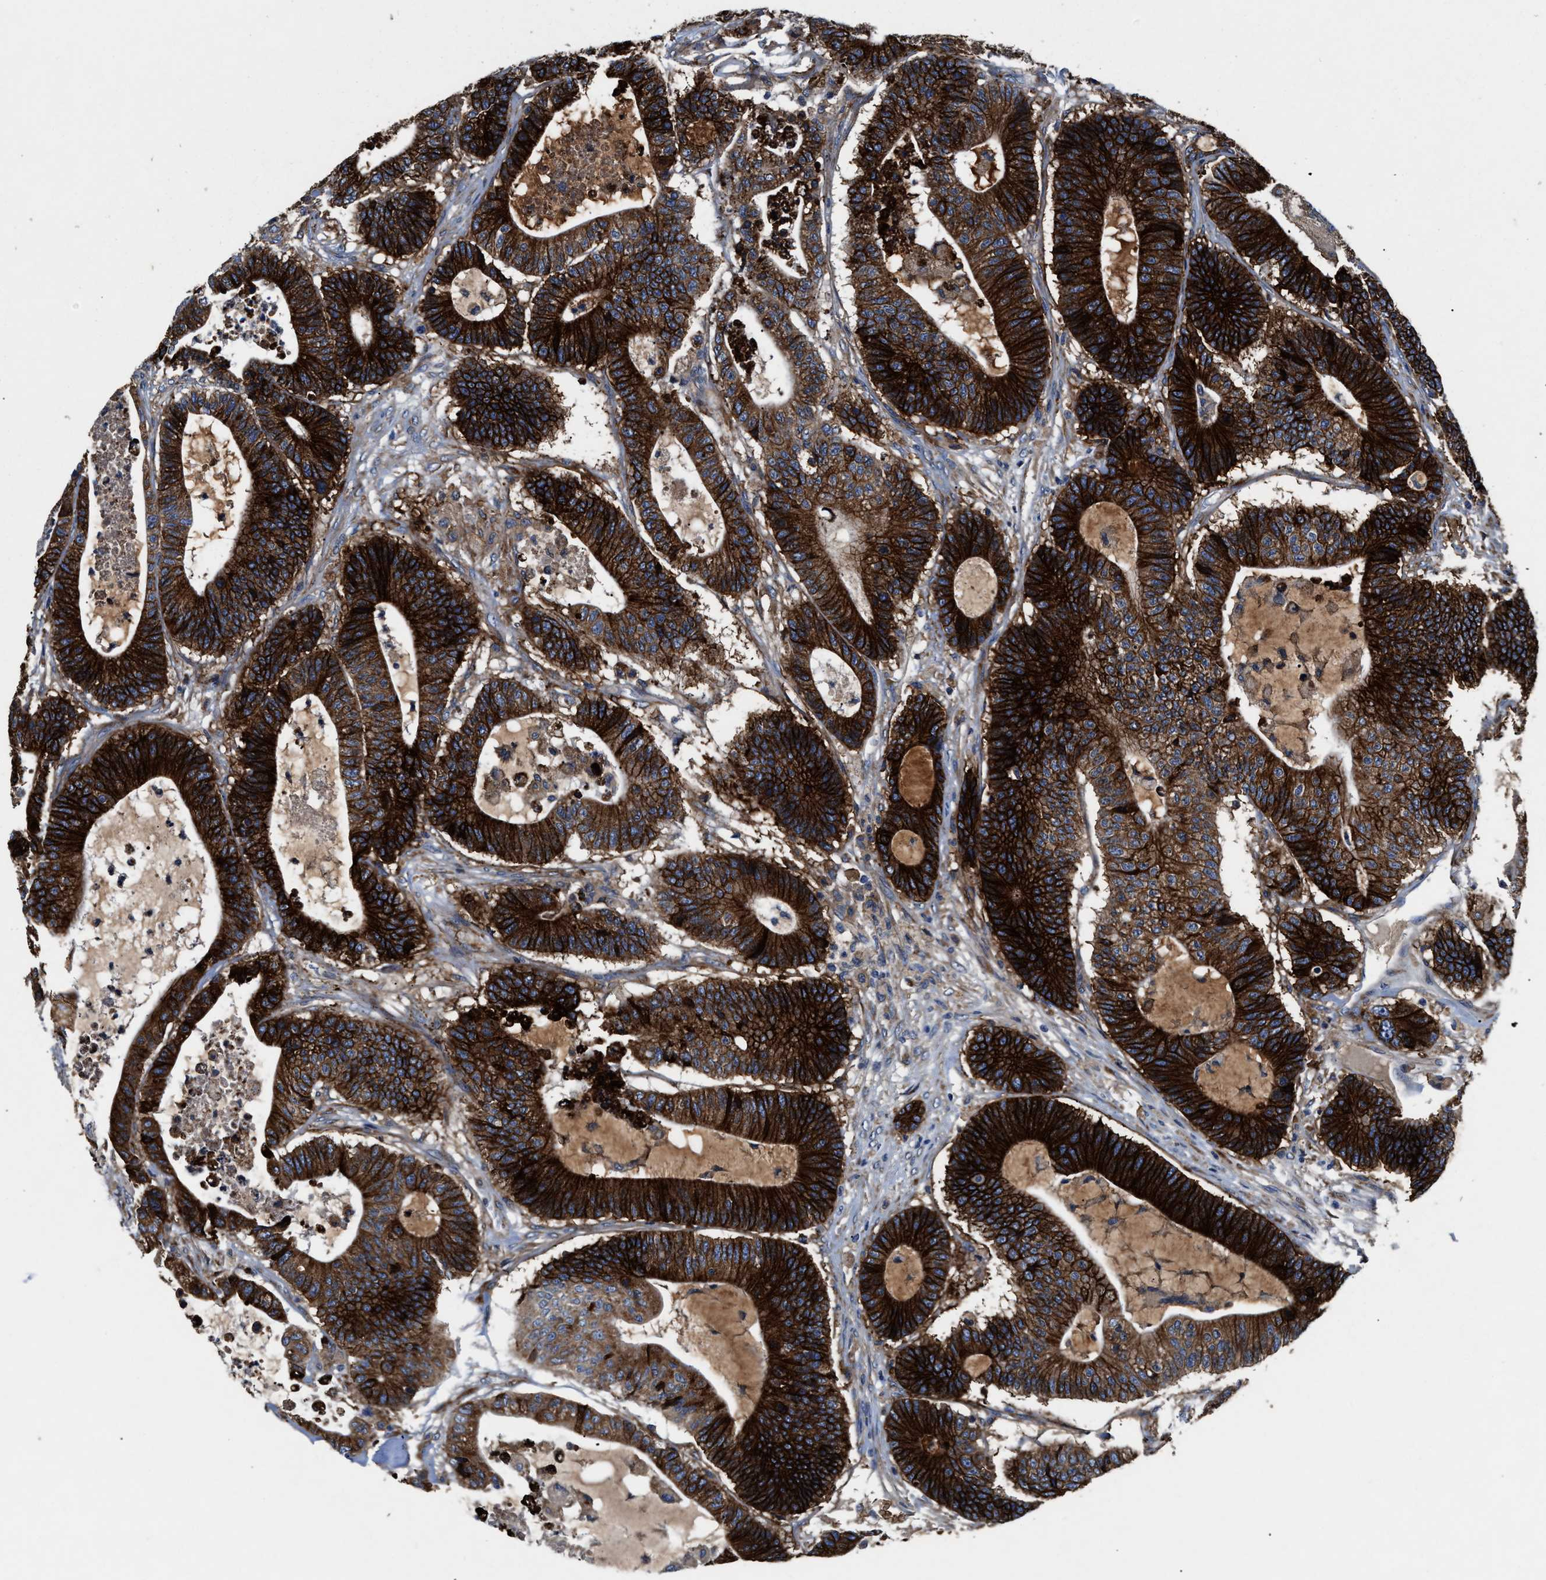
{"staining": {"intensity": "strong", "quantity": ">75%", "location": "cytoplasmic/membranous"}, "tissue": "colorectal cancer", "cell_type": "Tumor cells", "image_type": "cancer", "snomed": [{"axis": "morphology", "description": "Adenocarcinoma, NOS"}, {"axis": "topography", "description": "Colon"}], "caption": "Human colorectal cancer stained with a brown dye displays strong cytoplasmic/membranous positive expression in approximately >75% of tumor cells.", "gene": "SLC12A2", "patient": {"sex": "female", "age": 84}}